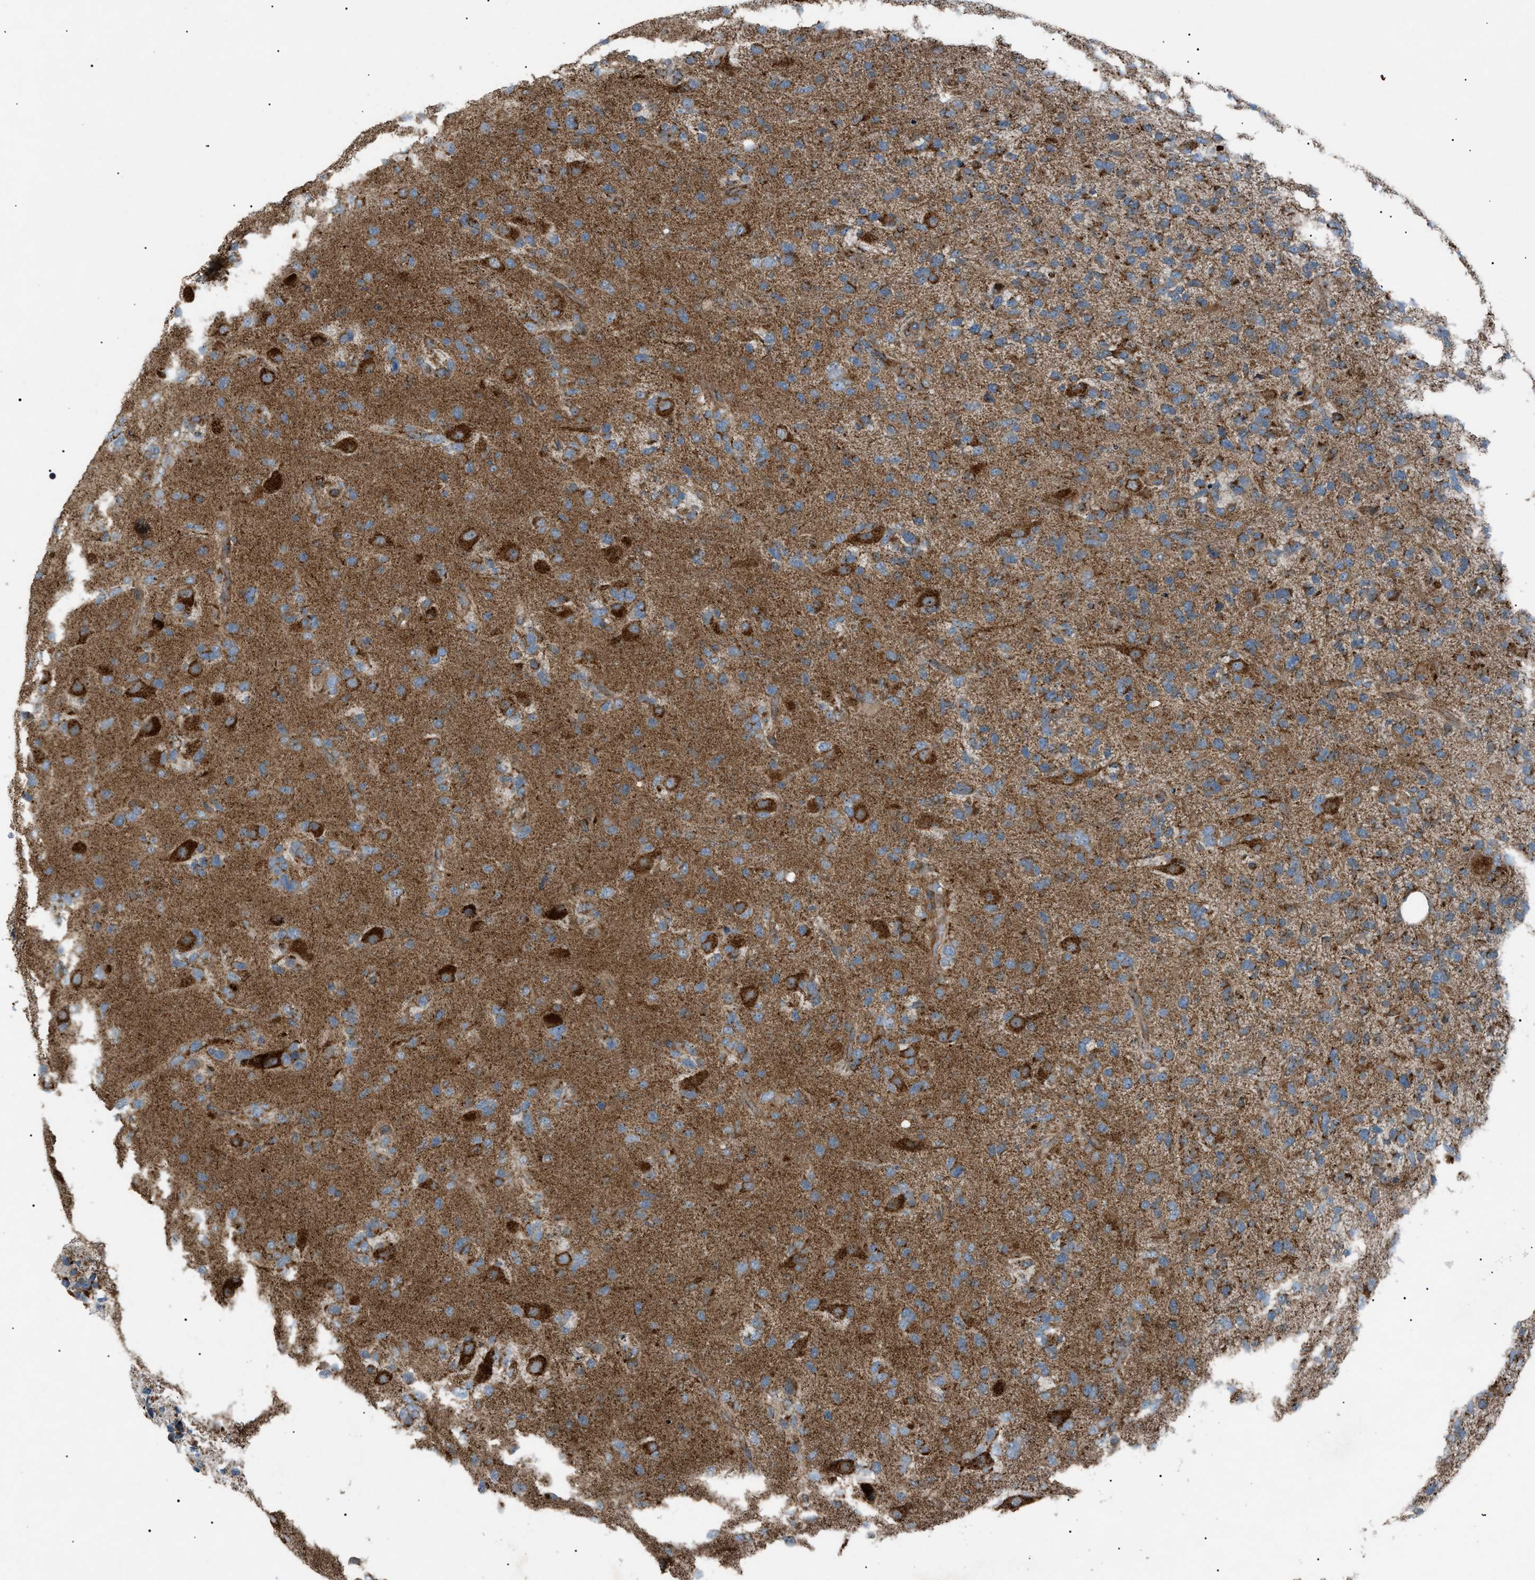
{"staining": {"intensity": "moderate", "quantity": ">75%", "location": "cytoplasmic/membranous"}, "tissue": "glioma", "cell_type": "Tumor cells", "image_type": "cancer", "snomed": [{"axis": "morphology", "description": "Glioma, malignant, High grade"}, {"axis": "topography", "description": "Brain"}], "caption": "Immunohistochemistry (IHC) (DAB) staining of human glioma shows moderate cytoplasmic/membranous protein positivity in approximately >75% of tumor cells.", "gene": "C1GALT1C1", "patient": {"sex": "female", "age": 58}}